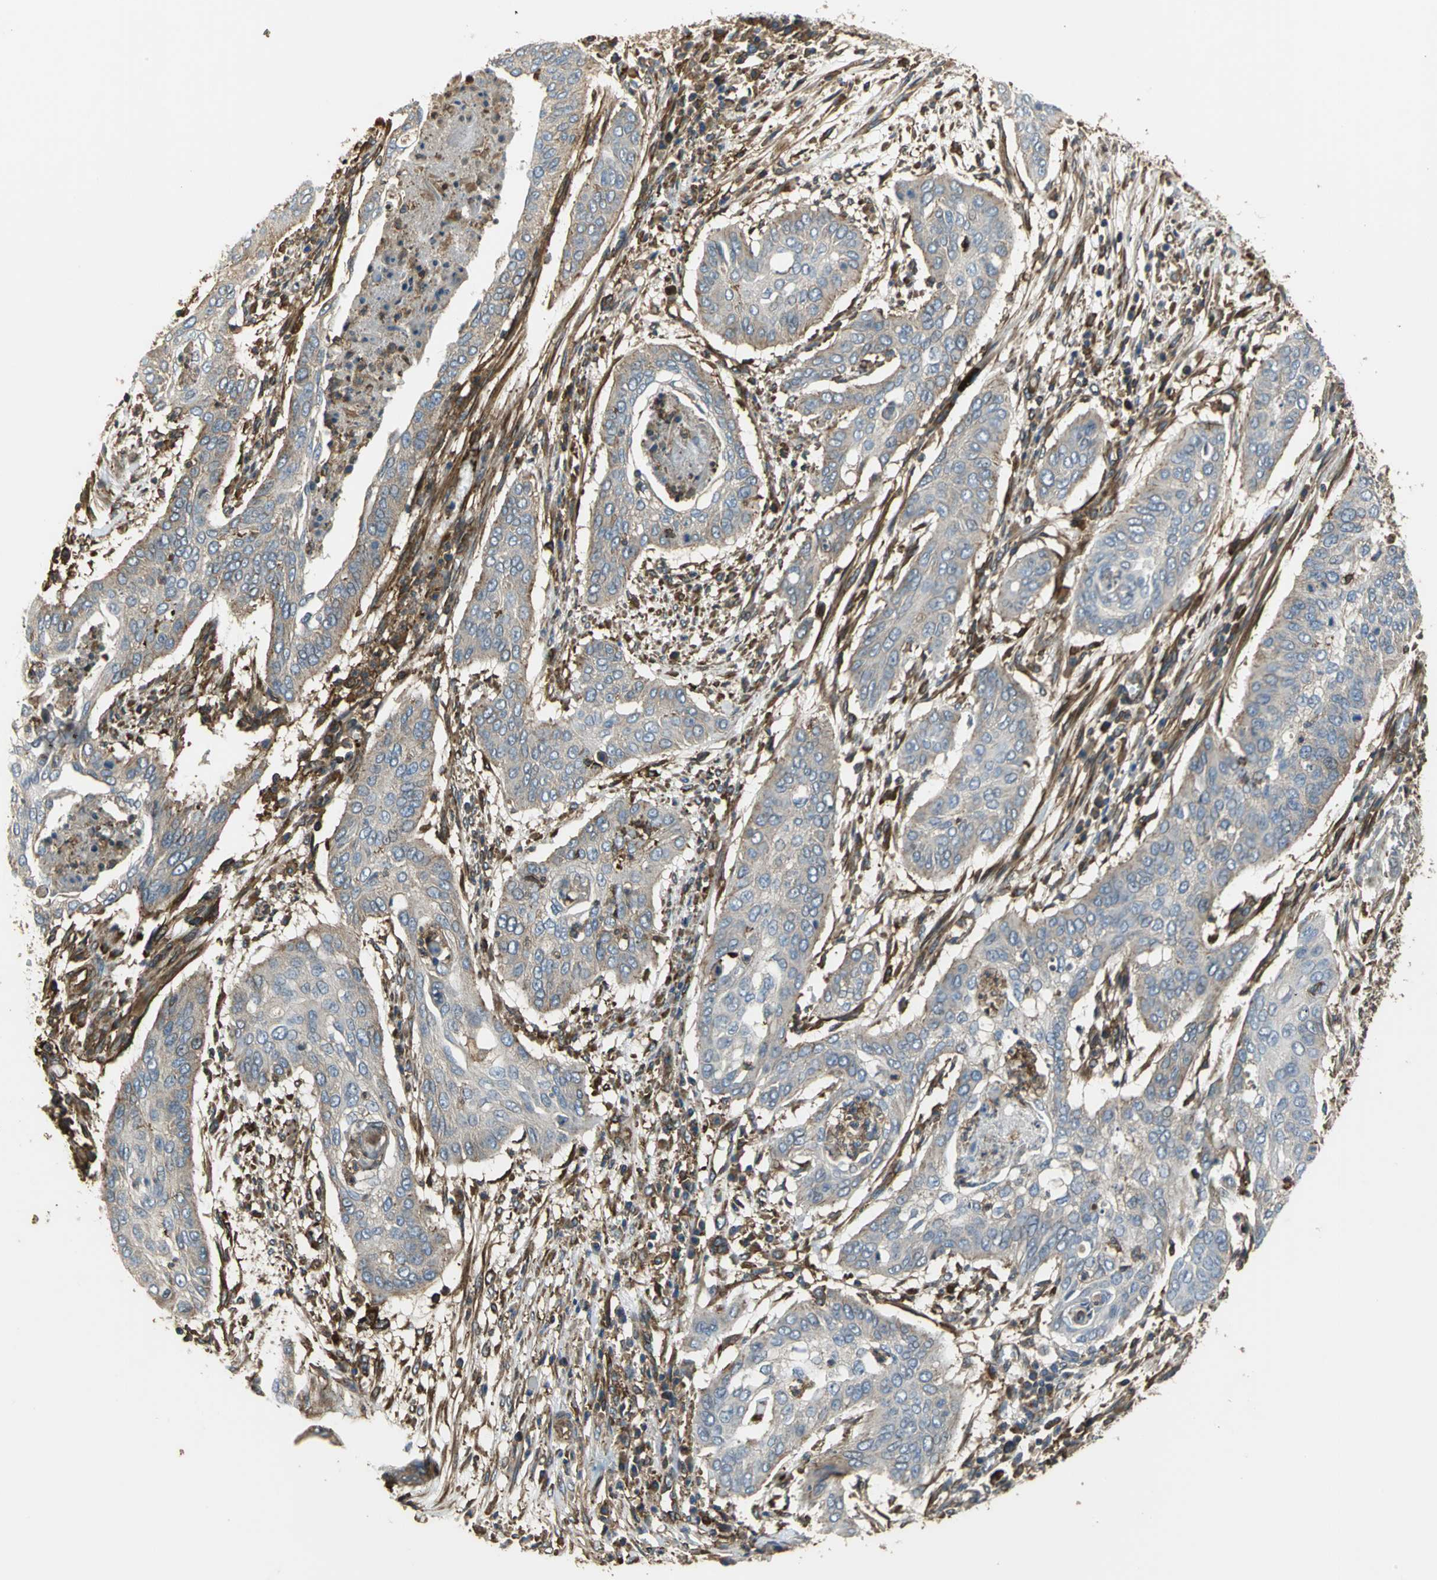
{"staining": {"intensity": "weak", "quantity": "25%-75%", "location": "cytoplasmic/membranous"}, "tissue": "cervical cancer", "cell_type": "Tumor cells", "image_type": "cancer", "snomed": [{"axis": "morphology", "description": "Squamous cell carcinoma, NOS"}, {"axis": "topography", "description": "Cervix"}], "caption": "IHC photomicrograph of neoplastic tissue: cervical cancer (squamous cell carcinoma) stained using immunohistochemistry shows low levels of weak protein expression localized specifically in the cytoplasmic/membranous of tumor cells, appearing as a cytoplasmic/membranous brown color.", "gene": "TLN1", "patient": {"sex": "female", "age": 39}}